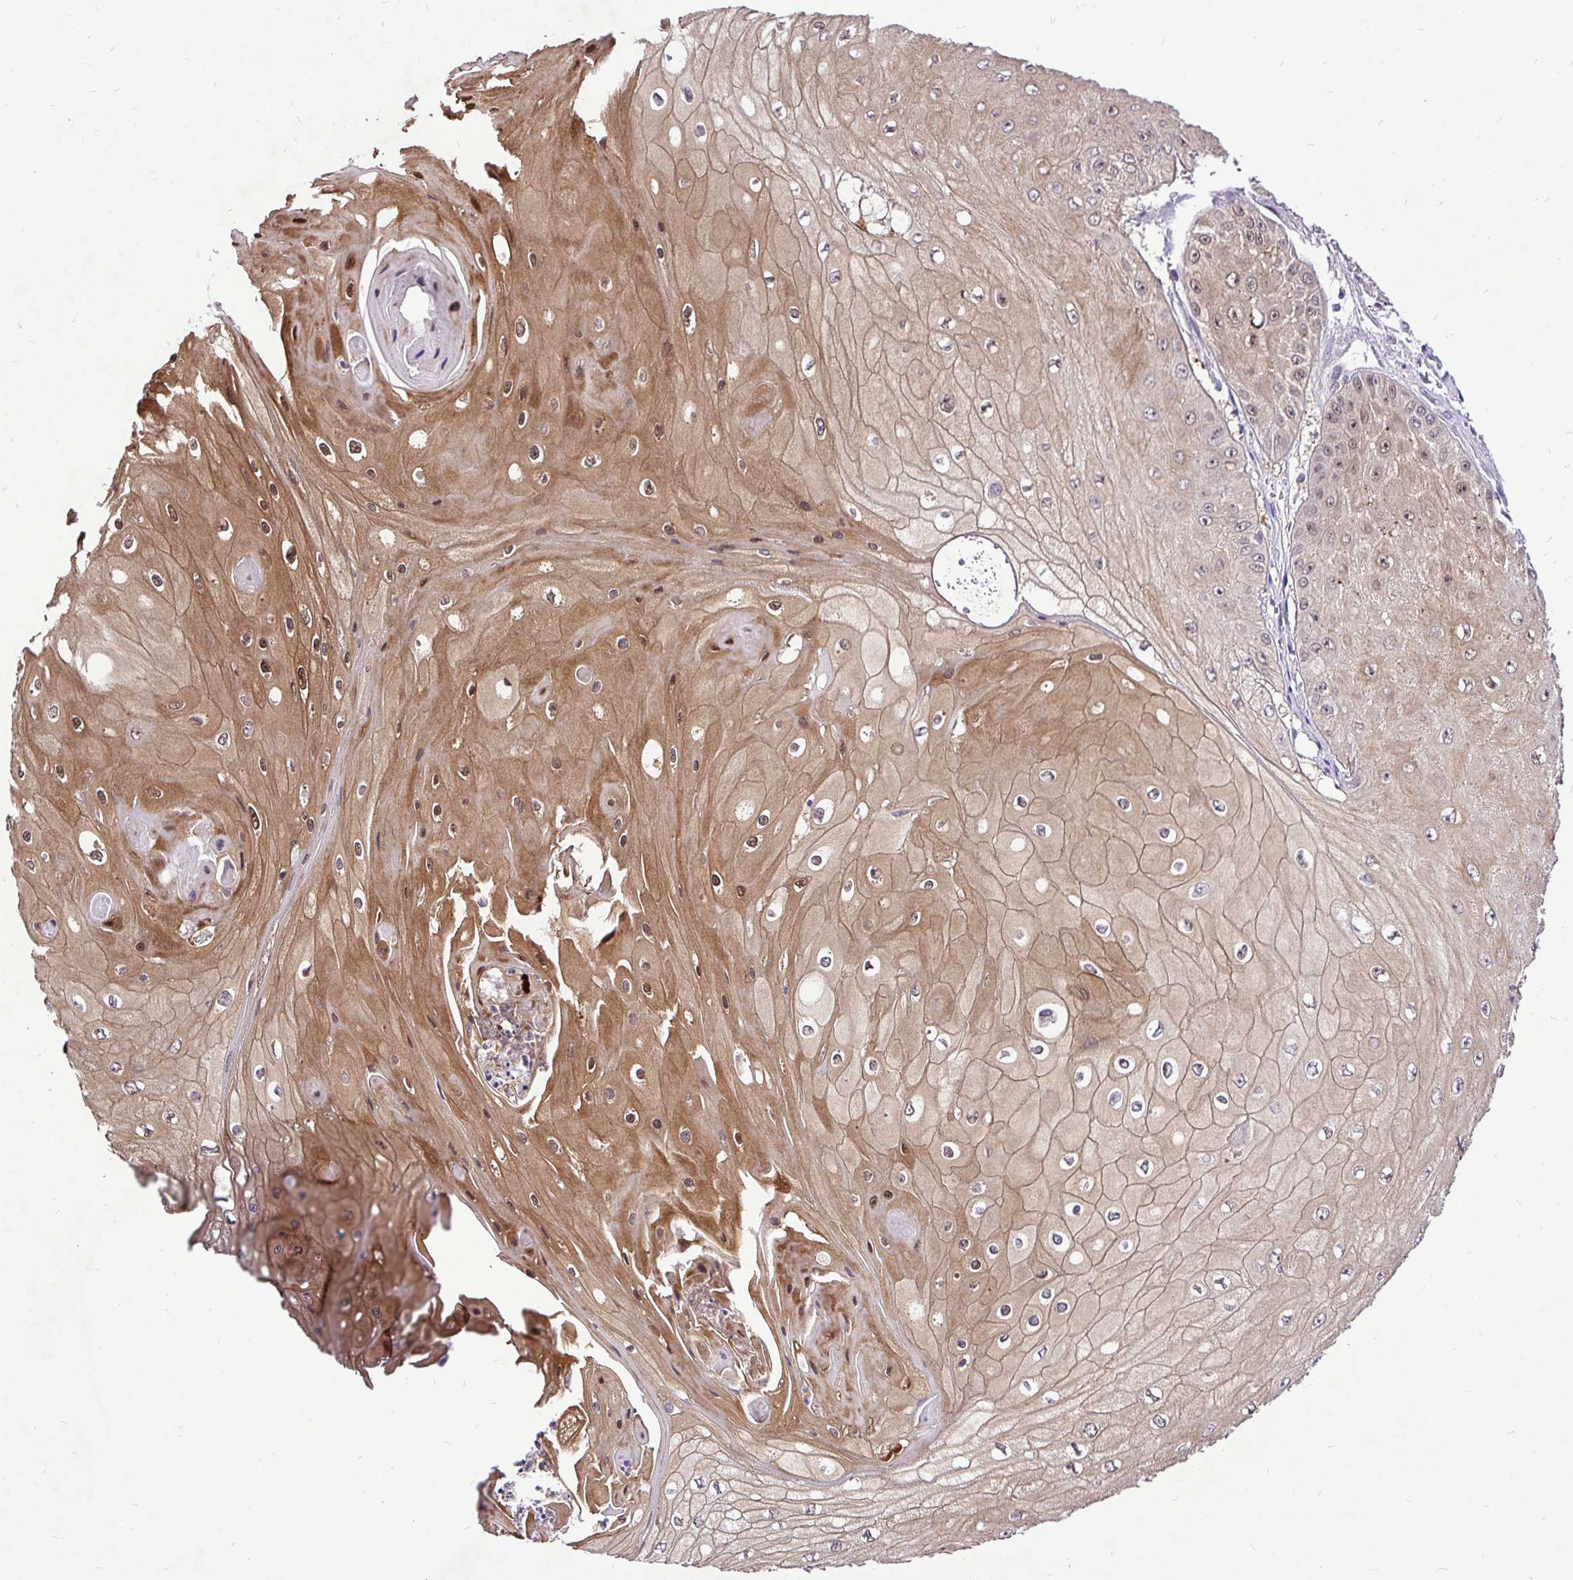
{"staining": {"intensity": "moderate", "quantity": ">75%", "location": "cytoplasmic/membranous,nuclear"}, "tissue": "skin cancer", "cell_type": "Tumor cells", "image_type": "cancer", "snomed": [{"axis": "morphology", "description": "Squamous cell carcinoma, NOS"}, {"axis": "topography", "description": "Skin"}], "caption": "Moderate cytoplasmic/membranous and nuclear expression for a protein is present in approximately >75% of tumor cells of skin squamous cell carcinoma using IHC.", "gene": "UBE2M", "patient": {"sex": "male", "age": 70}}